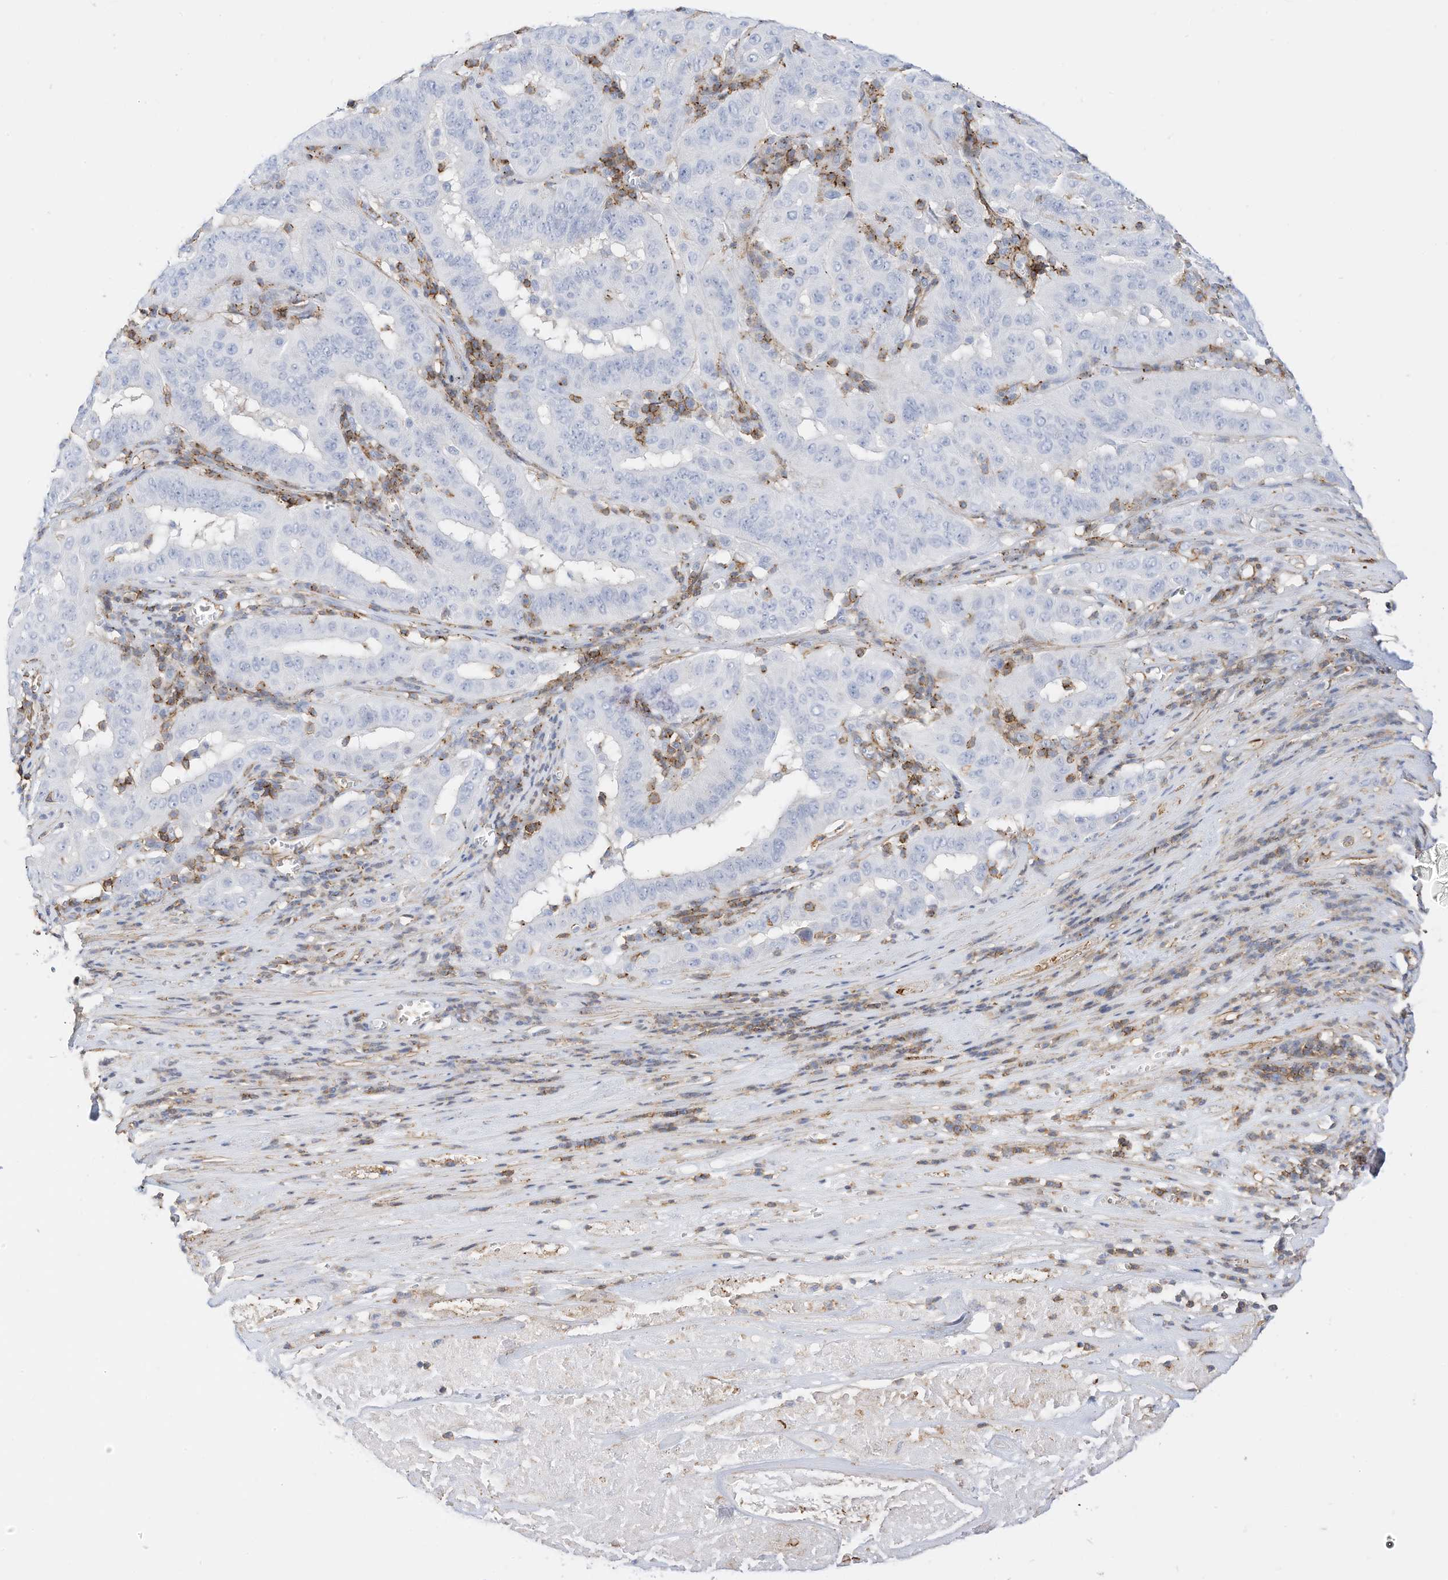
{"staining": {"intensity": "negative", "quantity": "none", "location": "none"}, "tissue": "pancreatic cancer", "cell_type": "Tumor cells", "image_type": "cancer", "snomed": [{"axis": "morphology", "description": "Adenocarcinoma, NOS"}, {"axis": "topography", "description": "Pancreas"}], "caption": "Adenocarcinoma (pancreatic) was stained to show a protein in brown. There is no significant expression in tumor cells.", "gene": "TXNDC9", "patient": {"sex": "male", "age": 63}}